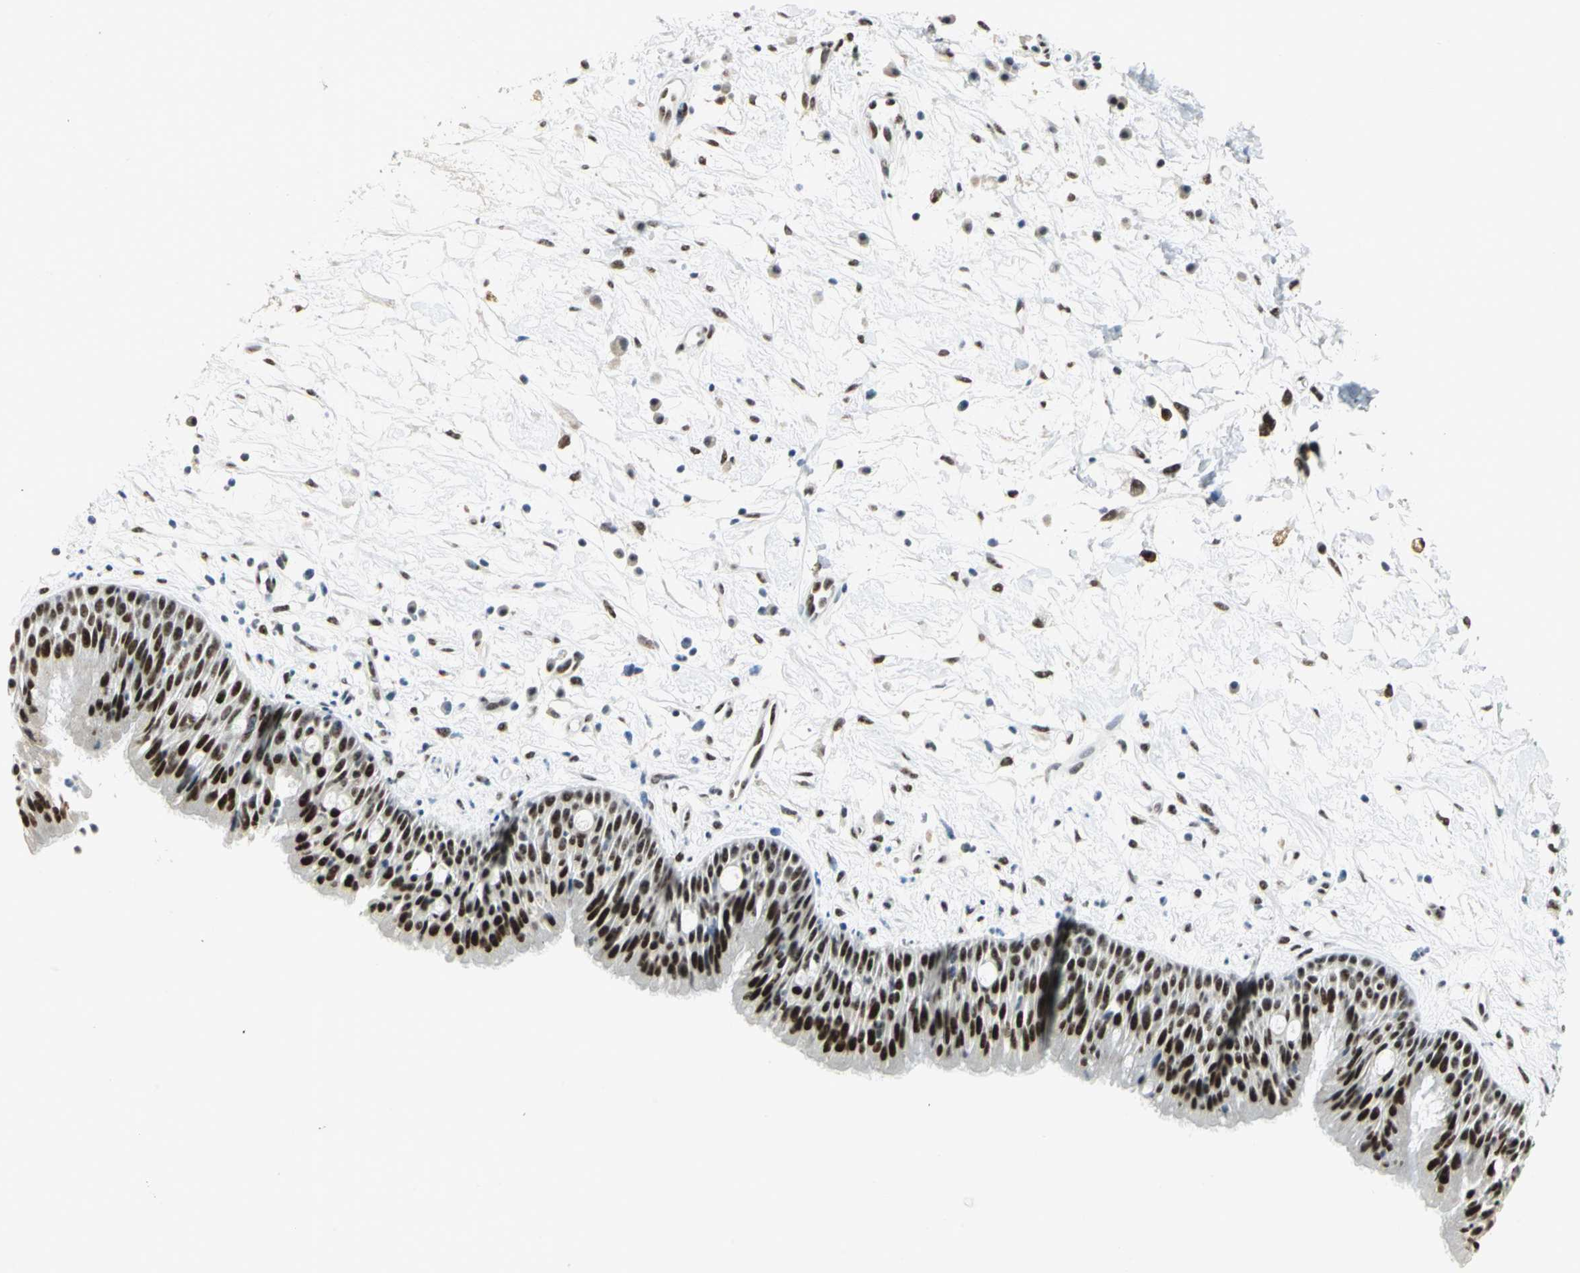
{"staining": {"intensity": "strong", "quantity": ">75%", "location": "nuclear"}, "tissue": "nasopharynx", "cell_type": "Respiratory epithelial cells", "image_type": "normal", "snomed": [{"axis": "morphology", "description": "Normal tissue, NOS"}, {"axis": "topography", "description": "Nasopharynx"}], "caption": "This image shows benign nasopharynx stained with IHC to label a protein in brown. The nuclear of respiratory epithelial cells show strong positivity for the protein. Nuclei are counter-stained blue.", "gene": "MTMR10", "patient": {"sex": "male", "age": 13}}